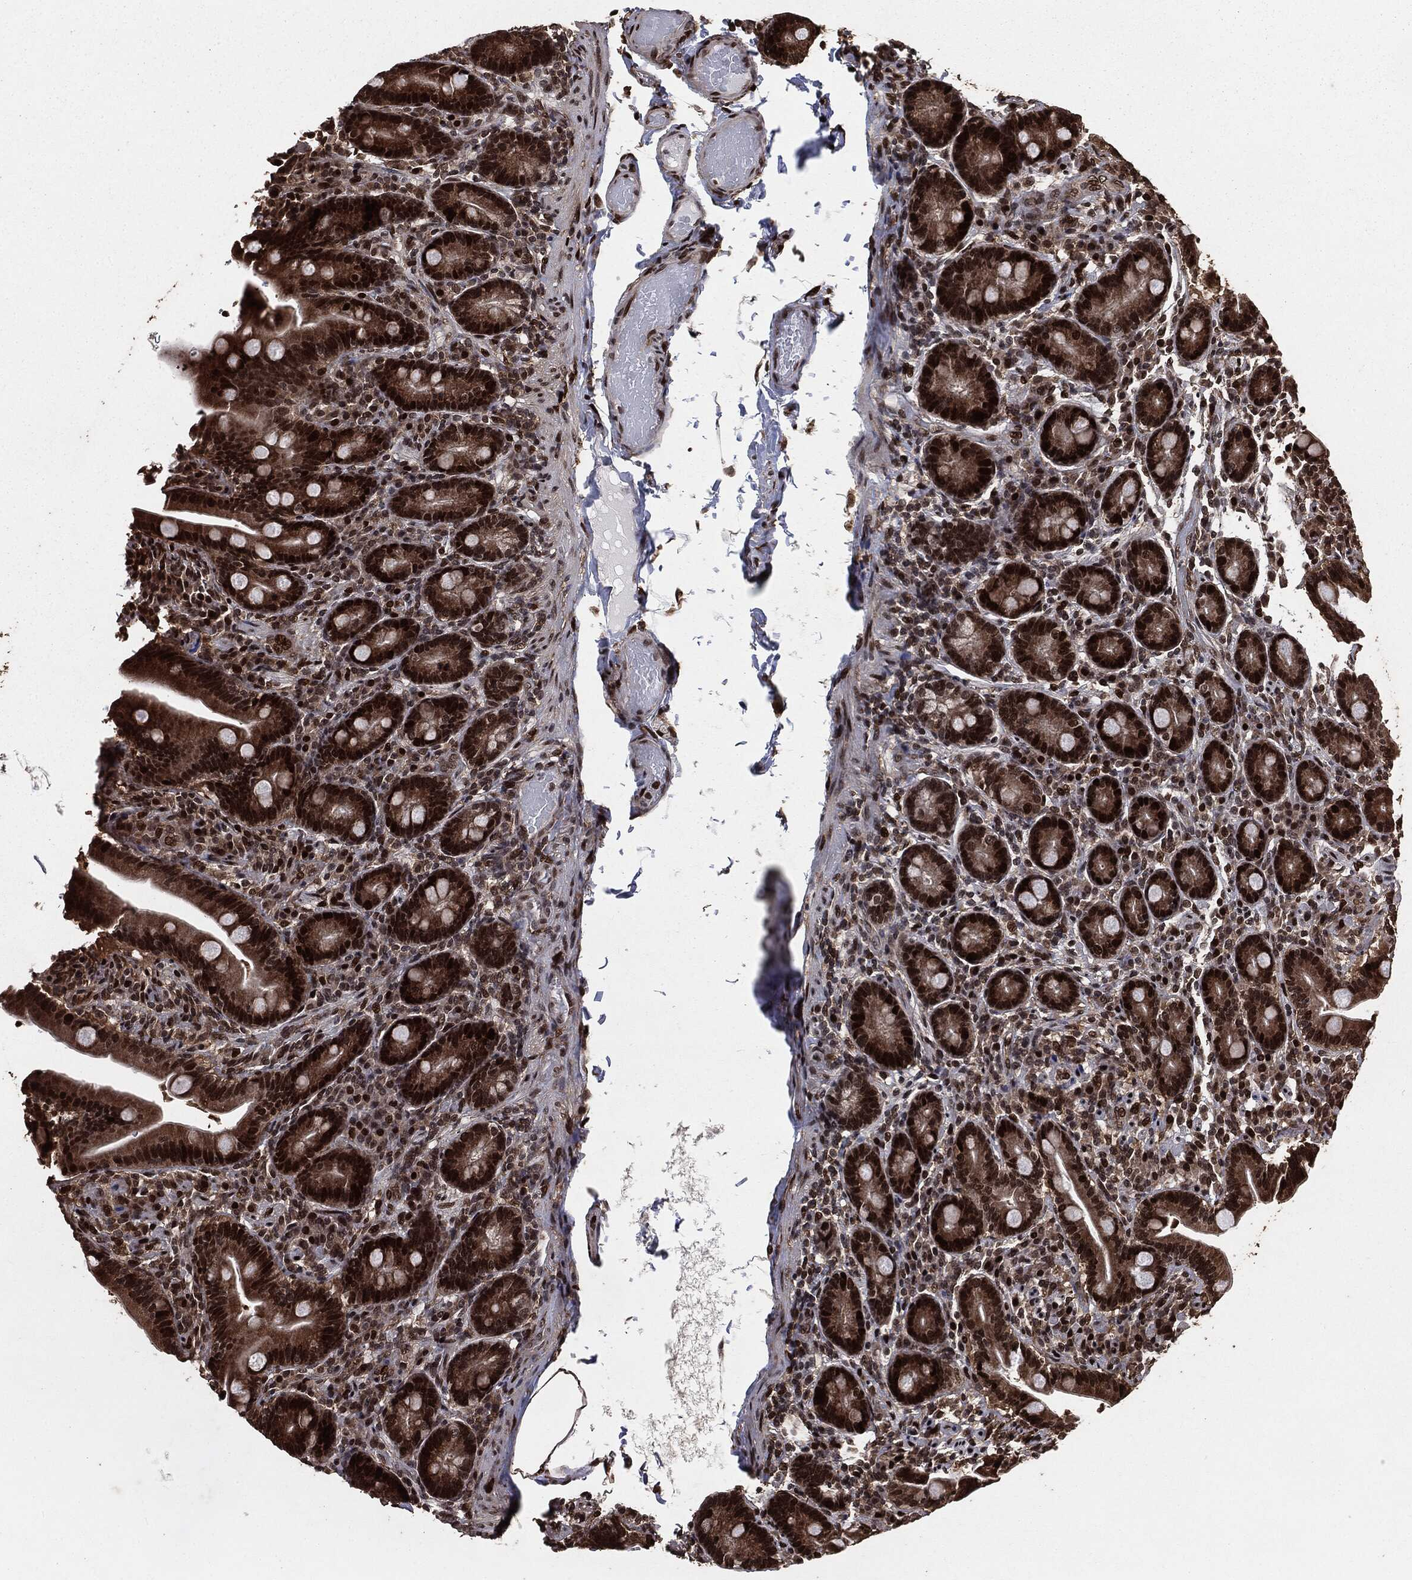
{"staining": {"intensity": "strong", "quantity": ">75%", "location": "nuclear"}, "tissue": "small intestine", "cell_type": "Glandular cells", "image_type": "normal", "snomed": [{"axis": "morphology", "description": "Normal tissue, NOS"}, {"axis": "topography", "description": "Small intestine"}], "caption": "Immunohistochemical staining of normal small intestine shows high levels of strong nuclear staining in approximately >75% of glandular cells.", "gene": "DVL2", "patient": {"sex": "male", "age": 66}}